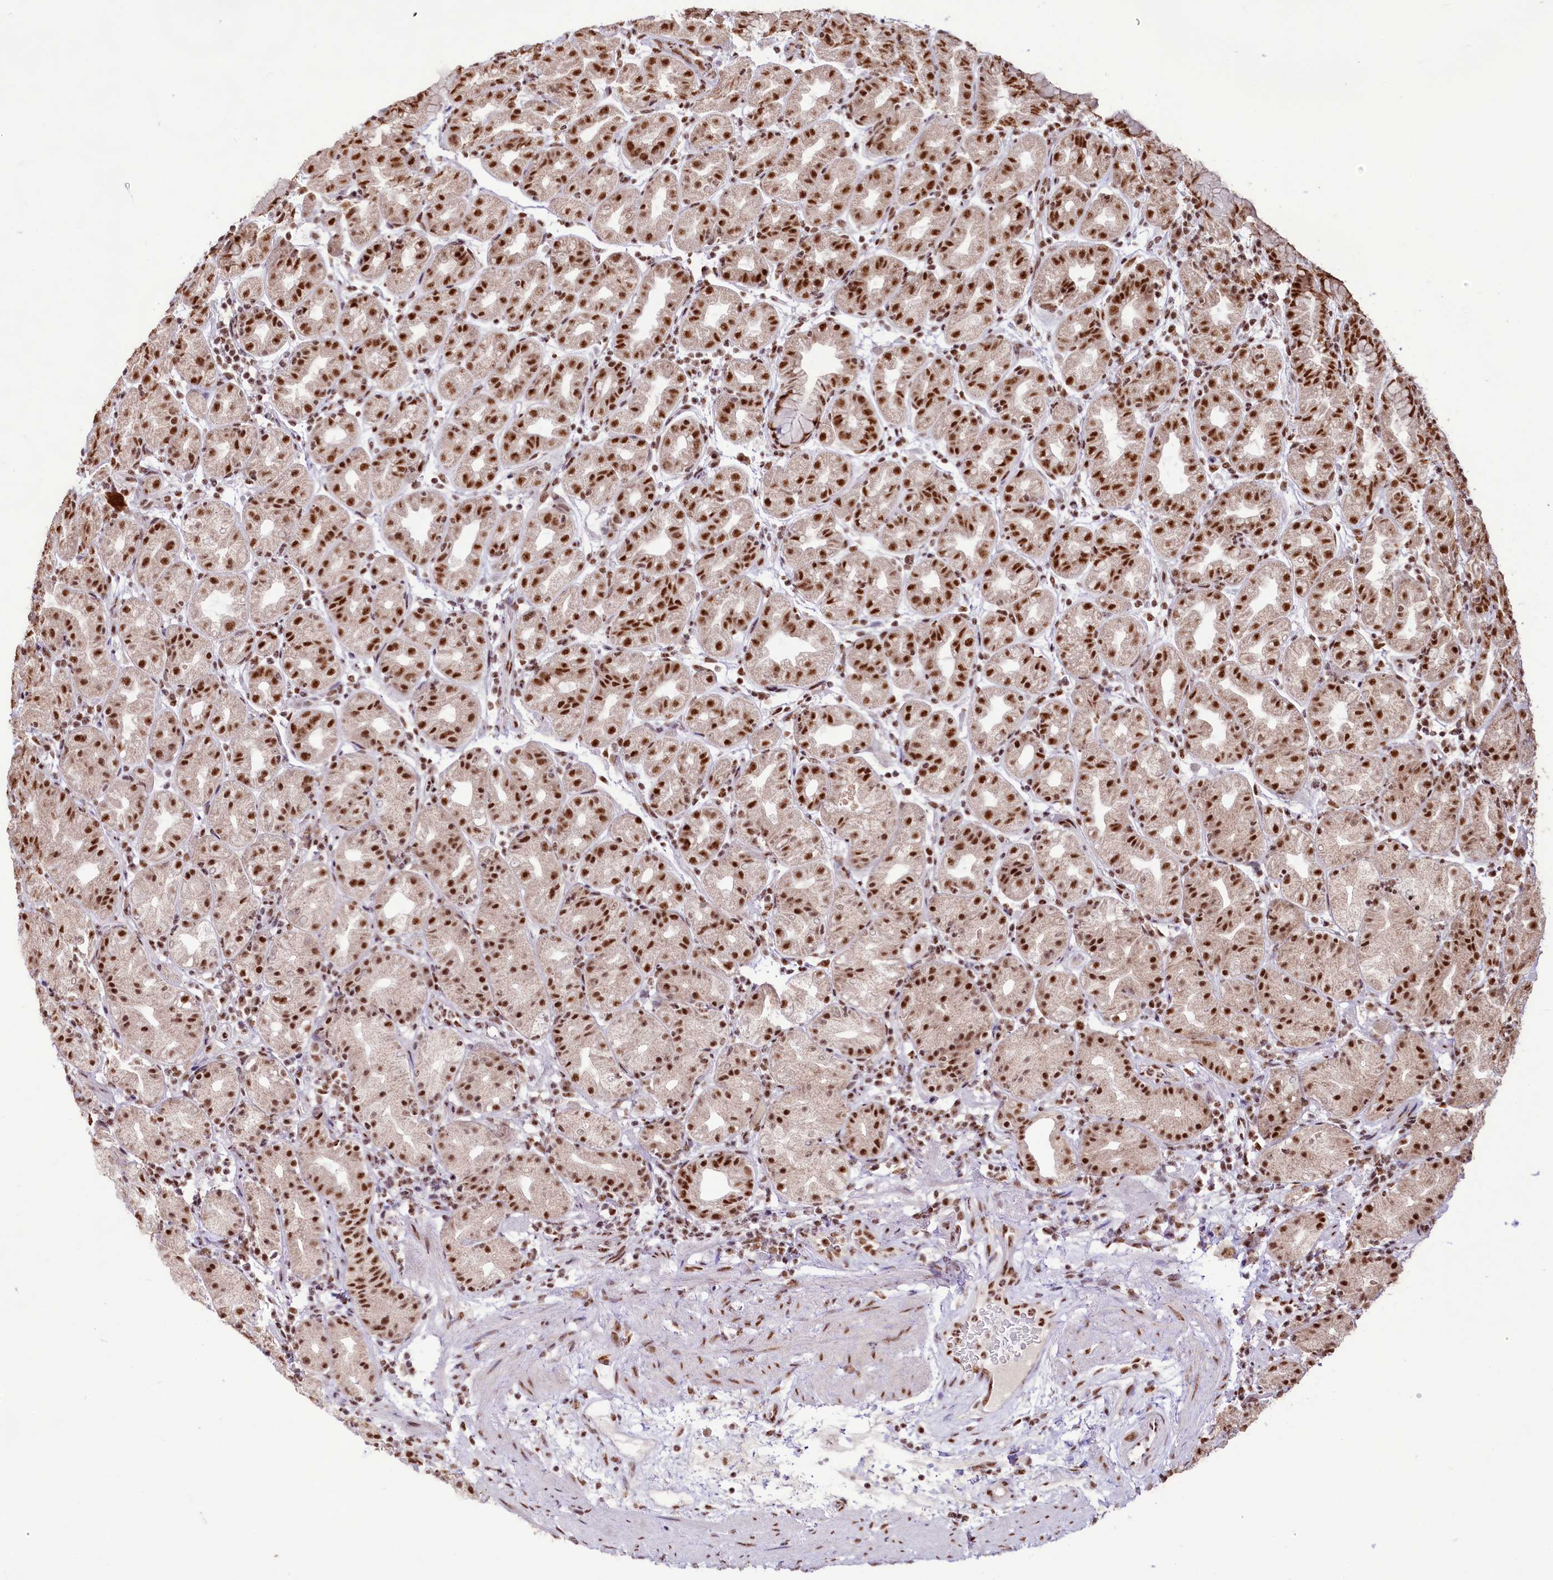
{"staining": {"intensity": "strong", "quantity": ">75%", "location": "nuclear"}, "tissue": "stomach", "cell_type": "Glandular cells", "image_type": "normal", "snomed": [{"axis": "morphology", "description": "Normal tissue, NOS"}, {"axis": "topography", "description": "Stomach"}], "caption": "Immunohistochemistry histopathology image of benign stomach: human stomach stained using immunohistochemistry reveals high levels of strong protein expression localized specifically in the nuclear of glandular cells, appearing as a nuclear brown color.", "gene": "HIRA", "patient": {"sex": "female", "age": 79}}